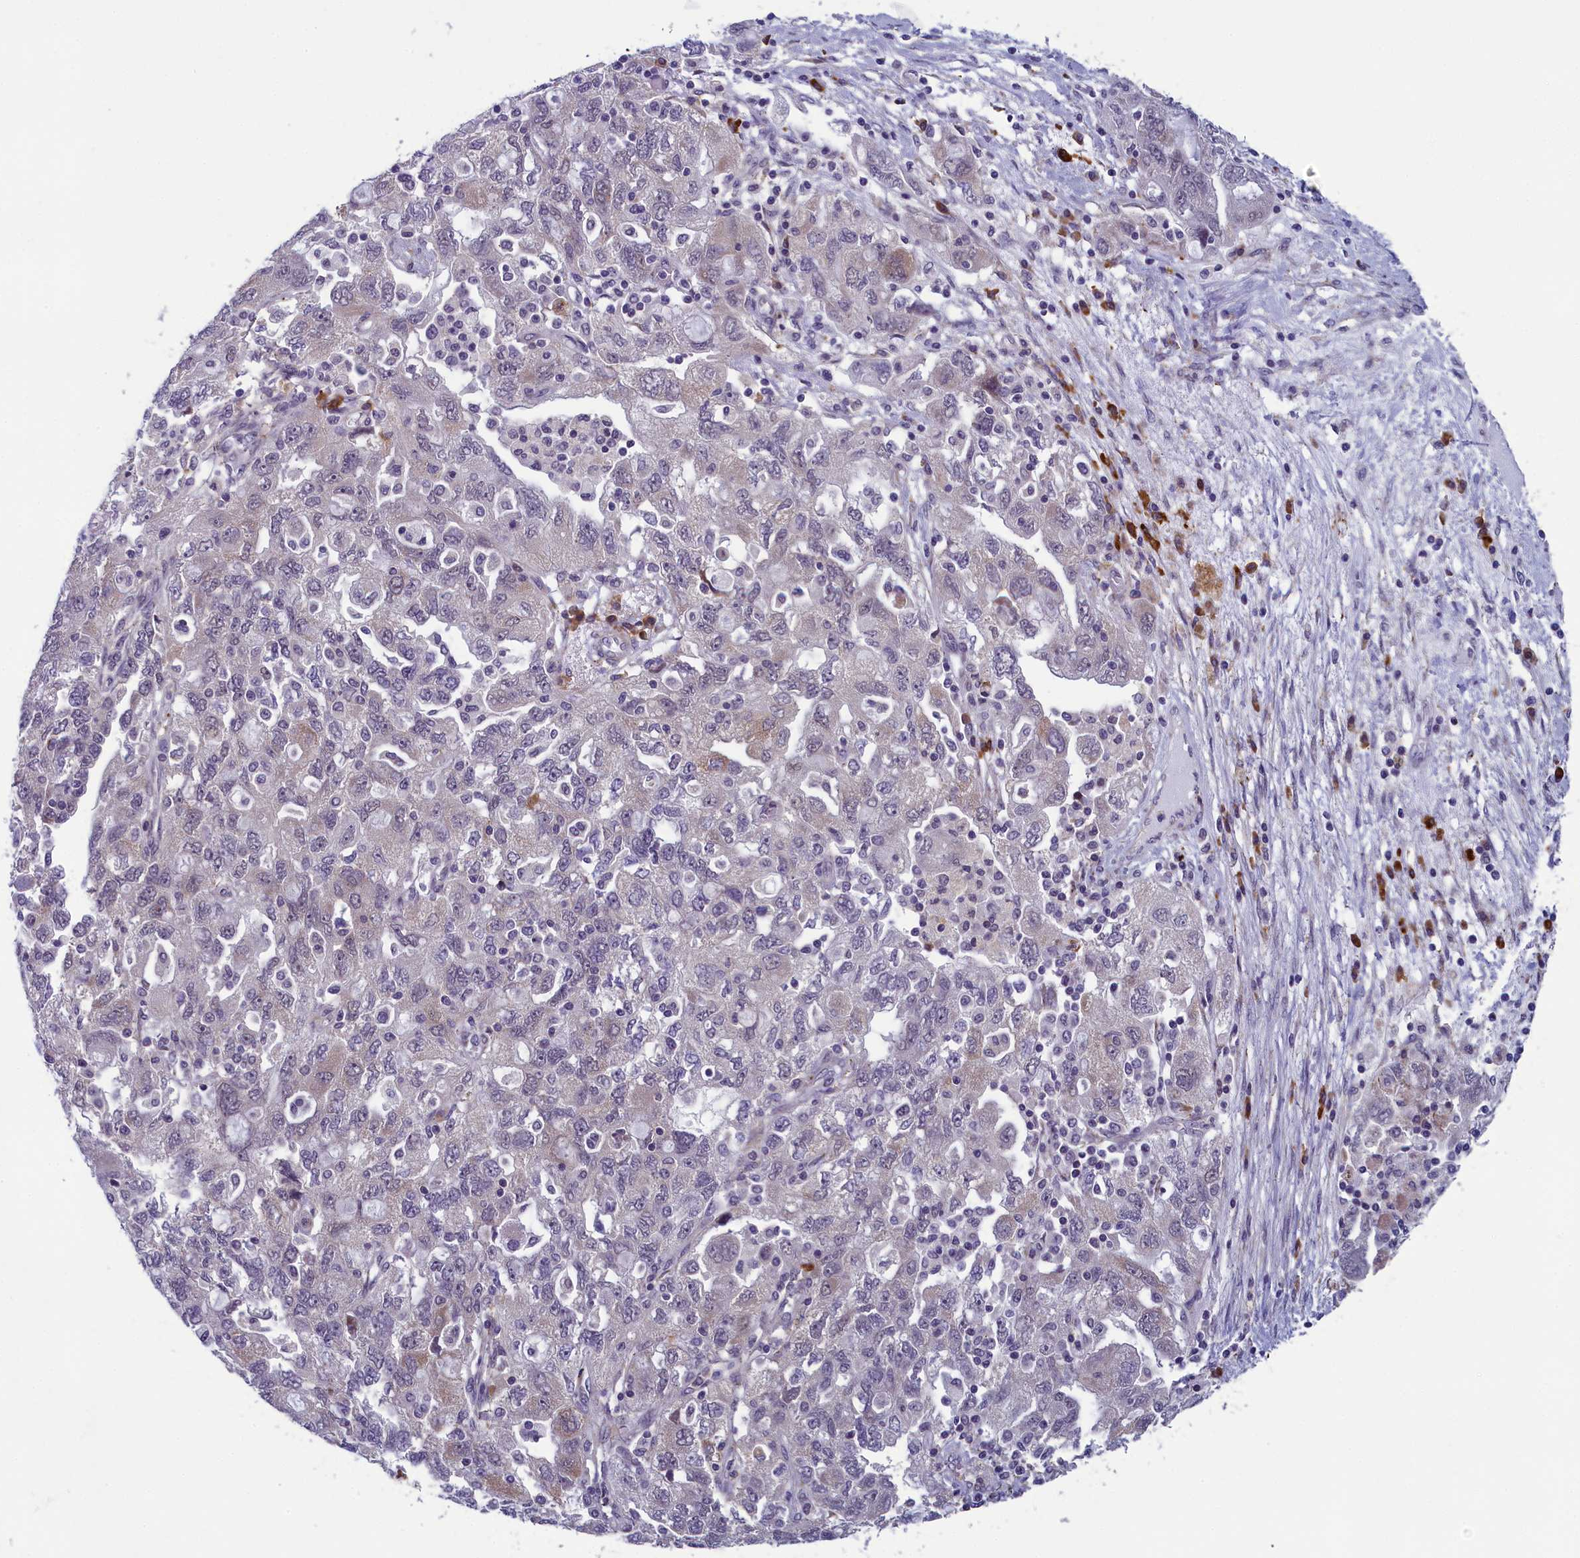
{"staining": {"intensity": "negative", "quantity": "none", "location": "none"}, "tissue": "ovarian cancer", "cell_type": "Tumor cells", "image_type": "cancer", "snomed": [{"axis": "morphology", "description": "Carcinoma, NOS"}, {"axis": "morphology", "description": "Cystadenocarcinoma, serous, NOS"}, {"axis": "topography", "description": "Ovary"}], "caption": "Tumor cells show no significant positivity in ovarian cancer.", "gene": "CNEP1R1", "patient": {"sex": "female", "age": 69}}